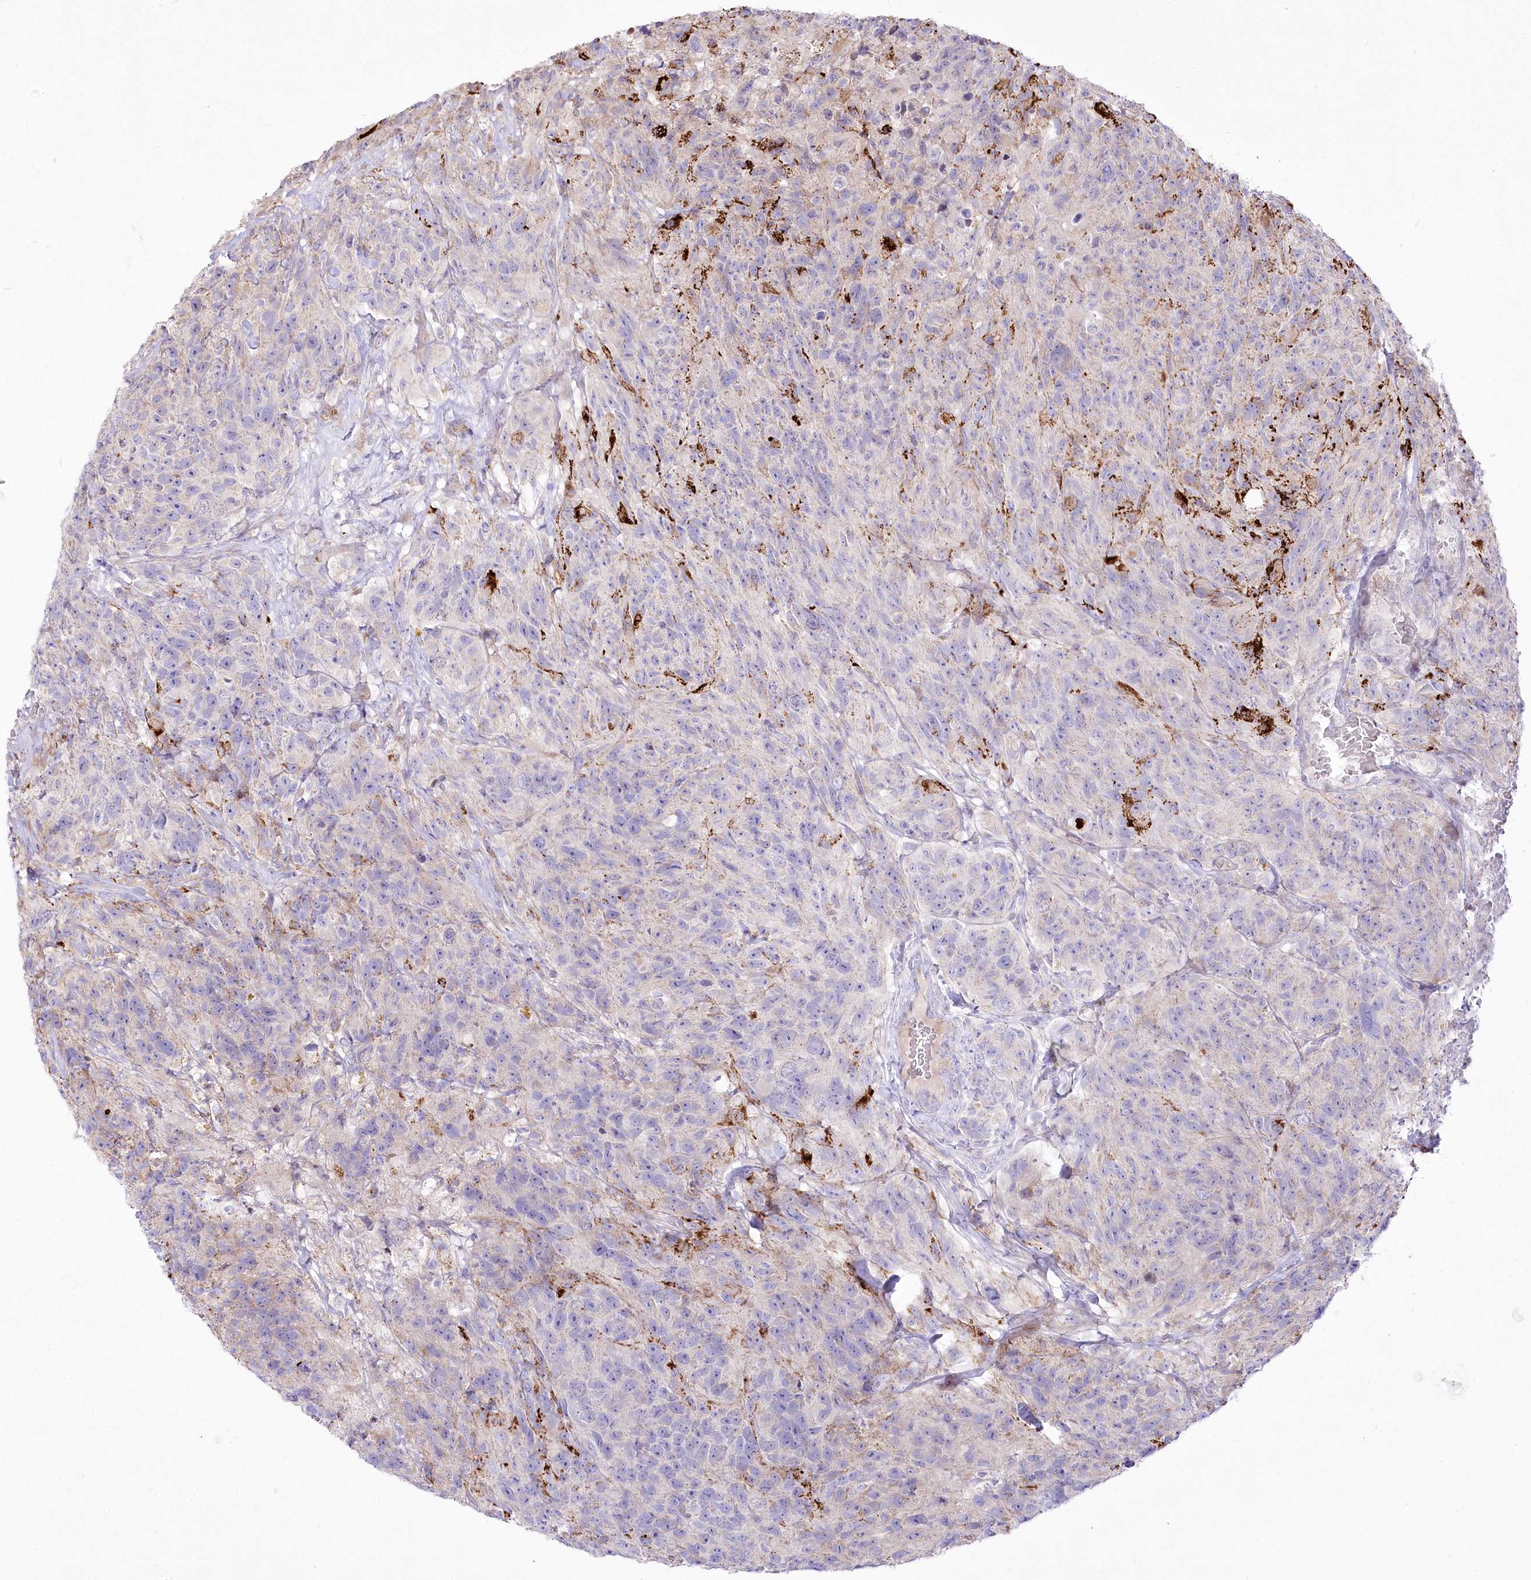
{"staining": {"intensity": "negative", "quantity": "none", "location": "none"}, "tissue": "glioma", "cell_type": "Tumor cells", "image_type": "cancer", "snomed": [{"axis": "morphology", "description": "Glioma, malignant, High grade"}, {"axis": "topography", "description": "Brain"}], "caption": "The histopathology image exhibits no significant positivity in tumor cells of glioma.", "gene": "CEP164", "patient": {"sex": "male", "age": 69}}